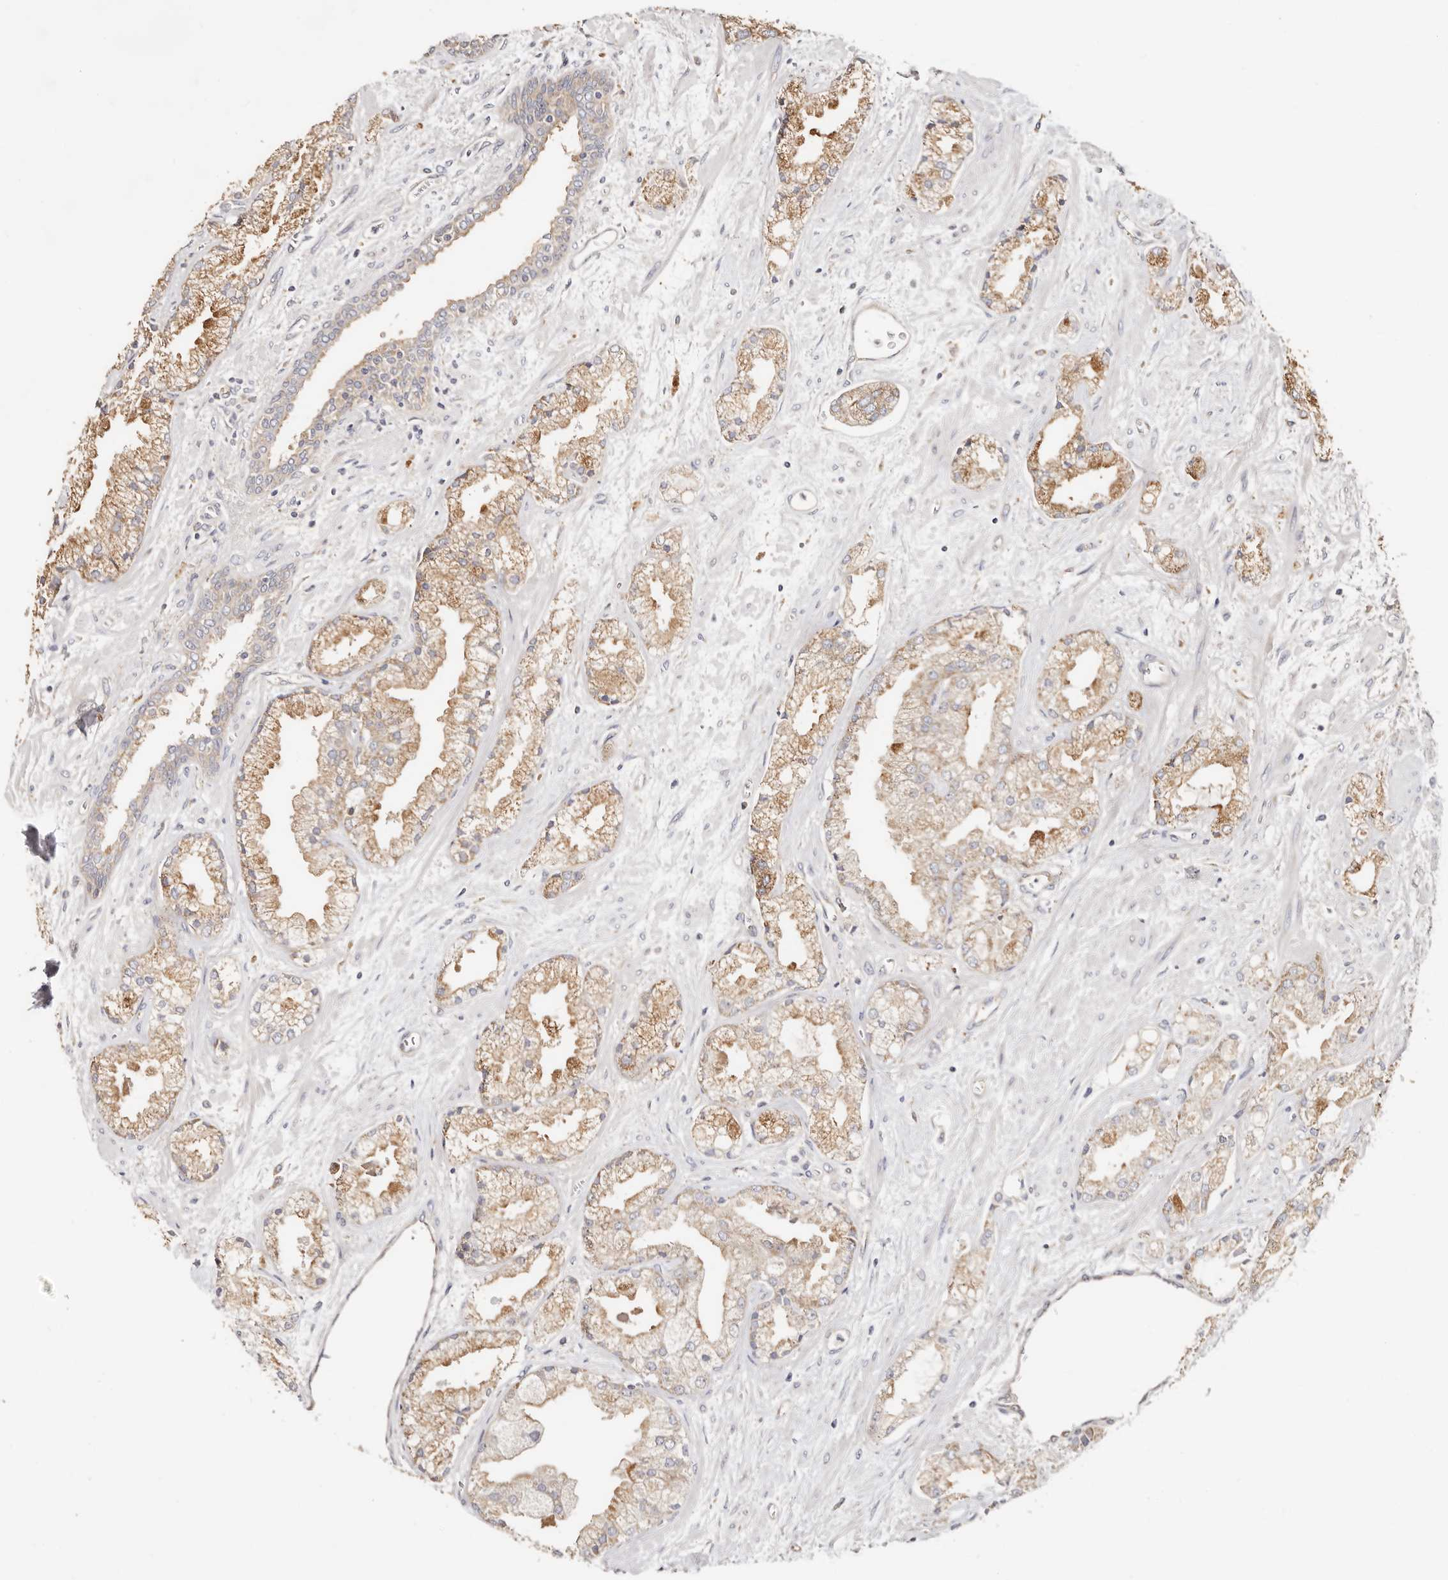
{"staining": {"intensity": "moderate", "quantity": ">75%", "location": "cytoplasmic/membranous"}, "tissue": "prostate cancer", "cell_type": "Tumor cells", "image_type": "cancer", "snomed": [{"axis": "morphology", "description": "Adenocarcinoma, High grade"}, {"axis": "topography", "description": "Prostate"}], "caption": "A histopathology image of prostate cancer (high-grade adenocarcinoma) stained for a protein shows moderate cytoplasmic/membranous brown staining in tumor cells. The staining is performed using DAB (3,3'-diaminobenzidine) brown chromogen to label protein expression. The nuclei are counter-stained blue using hematoxylin.", "gene": "GNA13", "patient": {"sex": "male", "age": 50}}